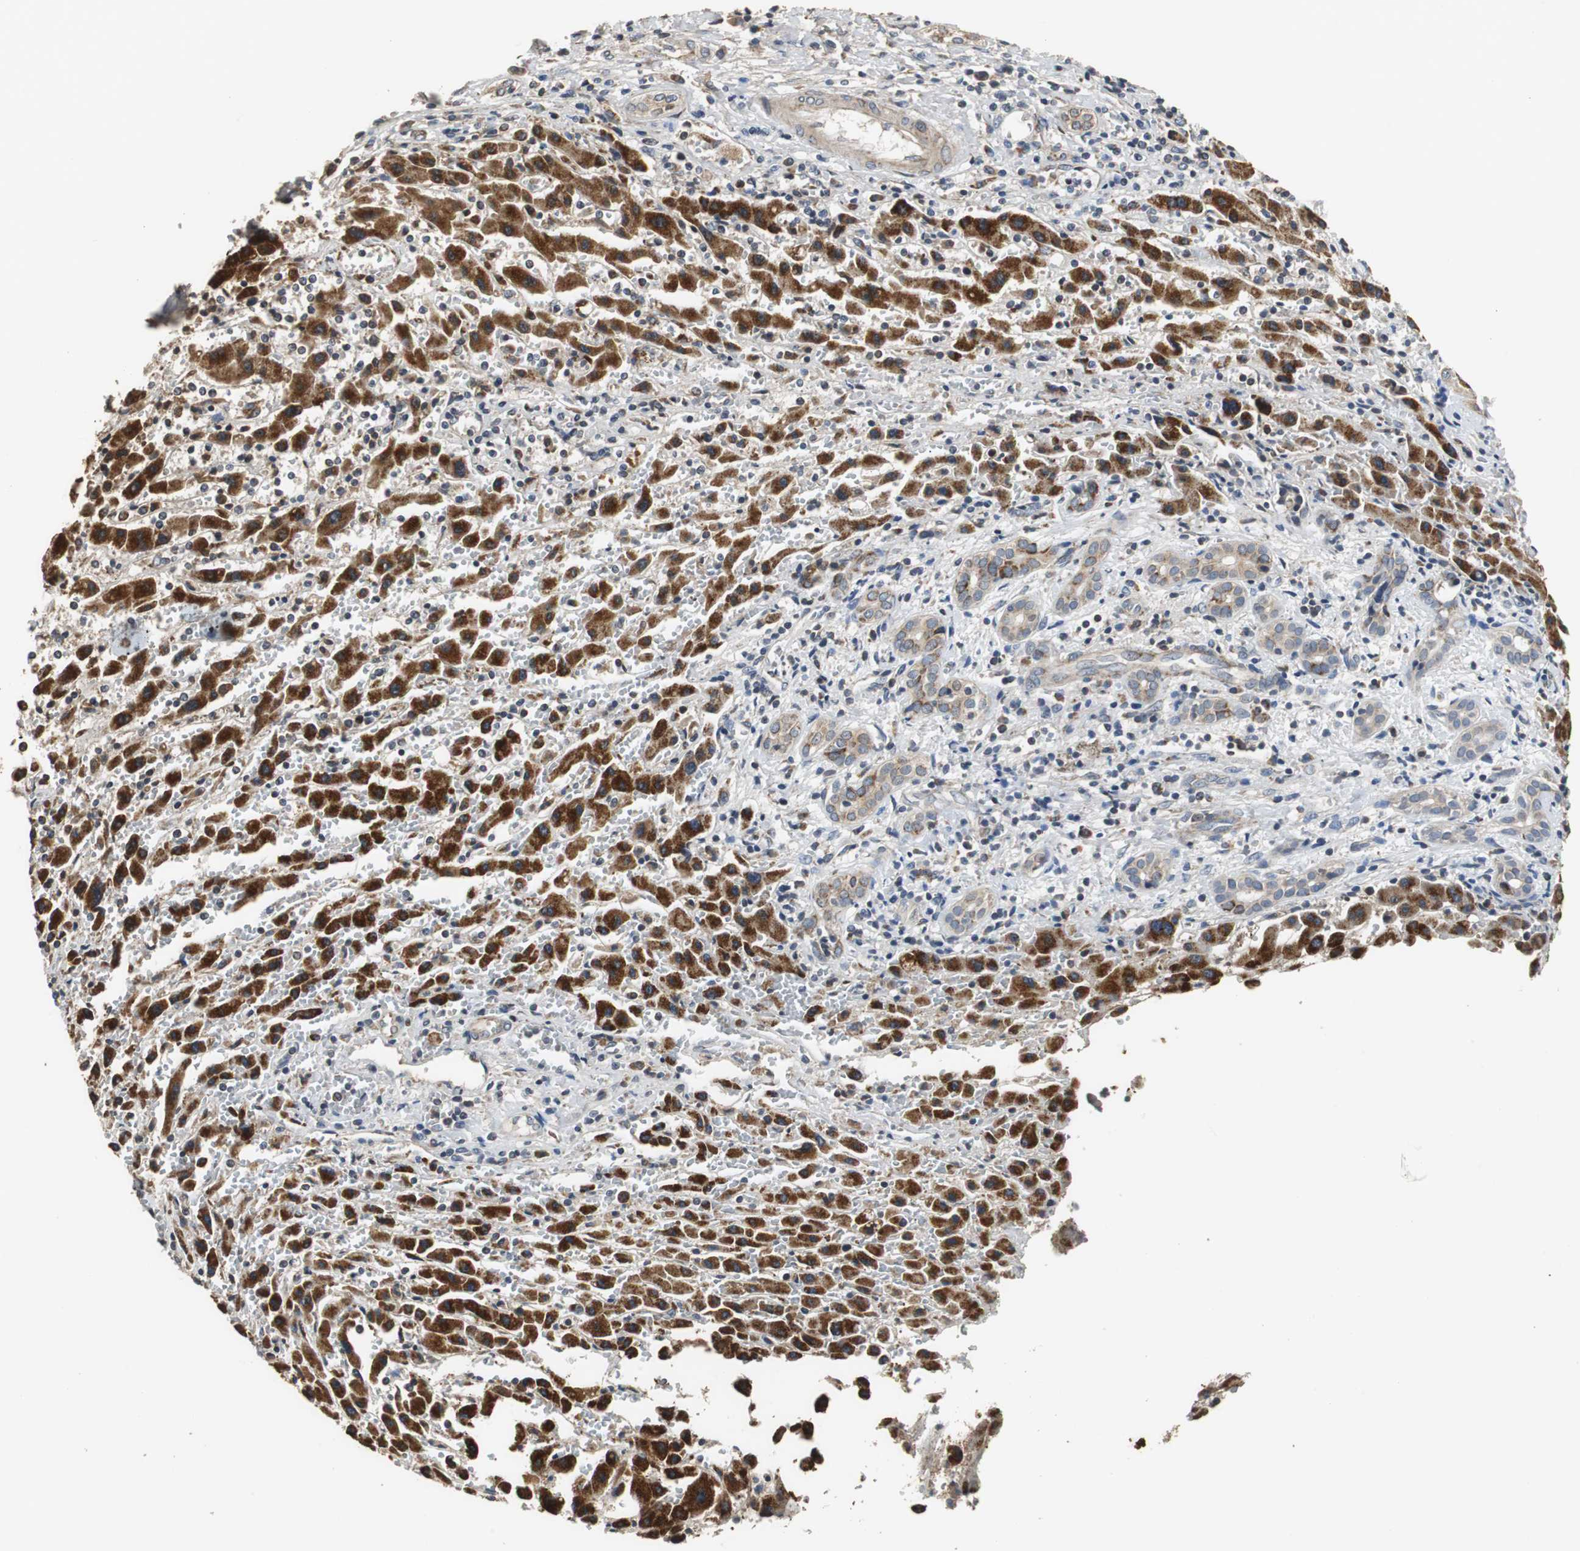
{"staining": {"intensity": "weak", "quantity": ">75%", "location": "cytoplasmic/membranous"}, "tissue": "liver cancer", "cell_type": "Tumor cells", "image_type": "cancer", "snomed": [{"axis": "morphology", "description": "Cholangiocarcinoma"}, {"axis": "topography", "description": "Liver"}], "caption": "Immunohistochemistry (IHC) of liver cancer reveals low levels of weak cytoplasmic/membranous positivity in approximately >75% of tumor cells.", "gene": "HMGCL", "patient": {"sex": "male", "age": 57}}